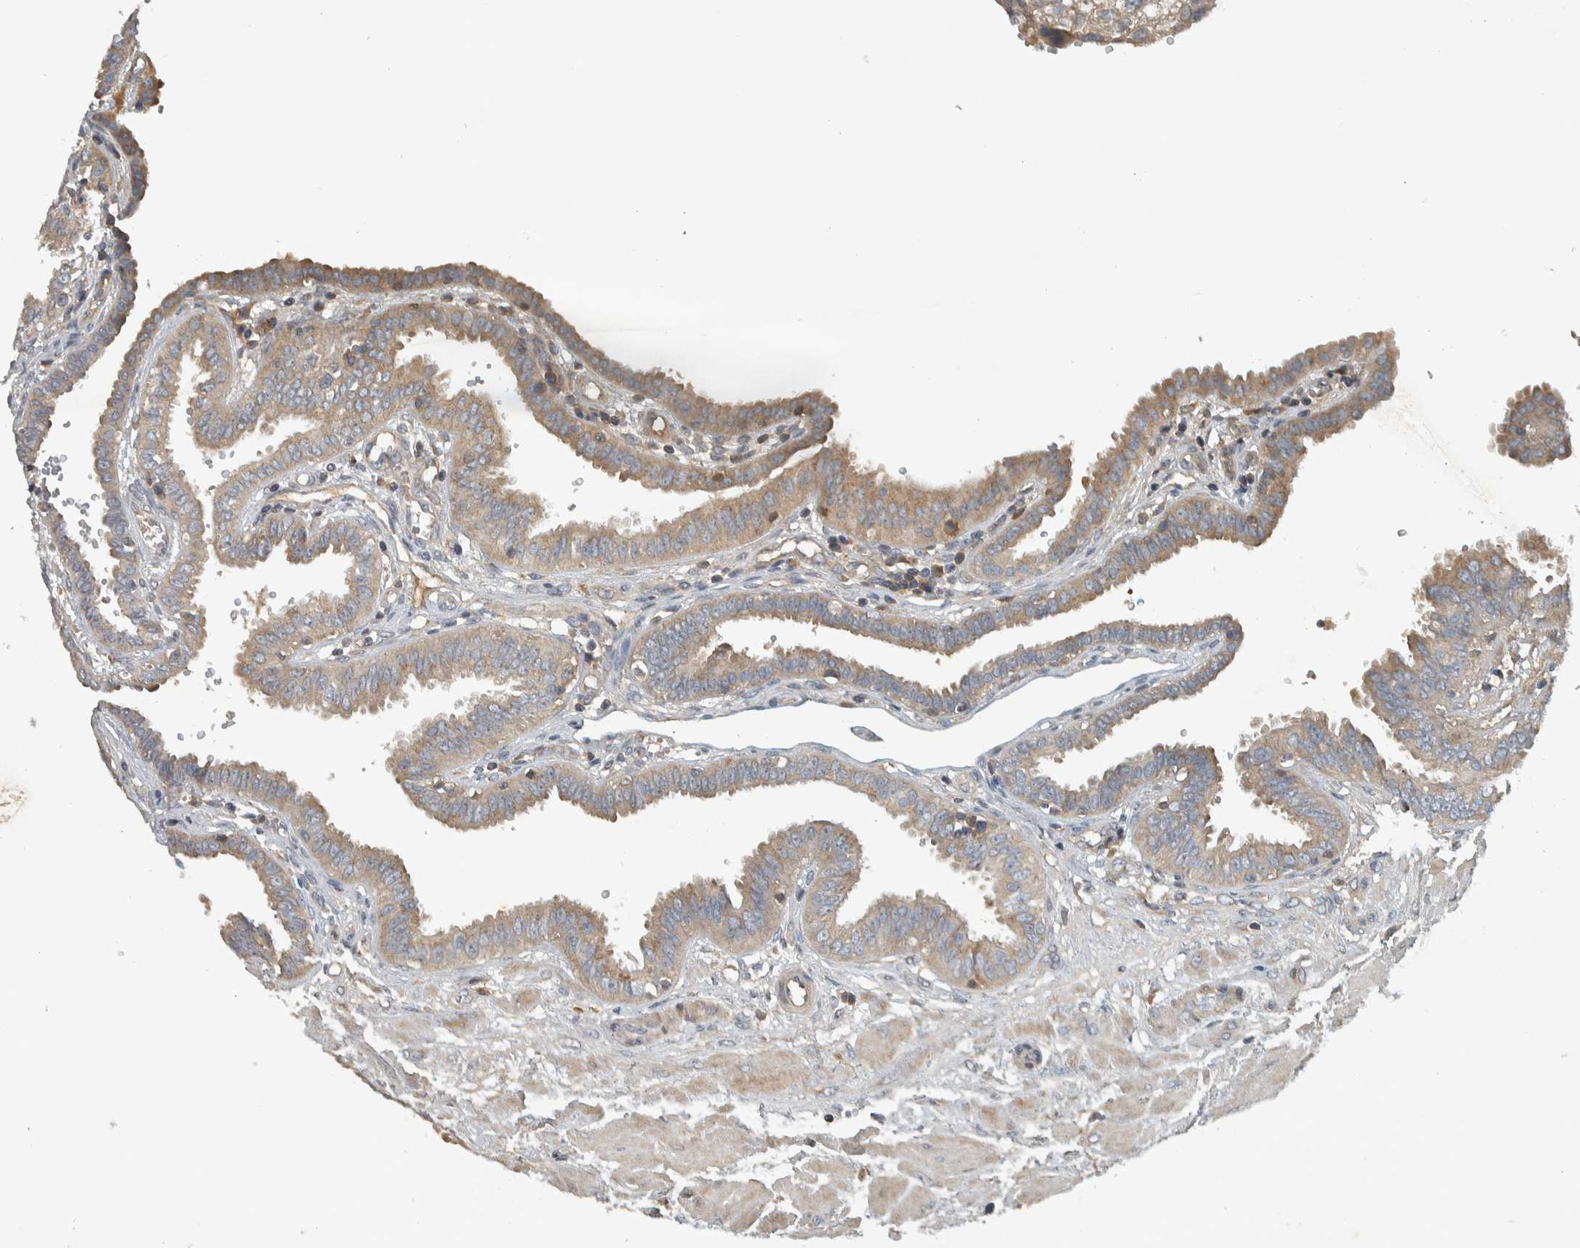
{"staining": {"intensity": "weak", "quantity": "25%-75%", "location": "cytoplasmic/membranous"}, "tissue": "fallopian tube", "cell_type": "Glandular cells", "image_type": "normal", "snomed": [{"axis": "morphology", "description": "Normal tissue, NOS"}, {"axis": "topography", "description": "Fallopian tube"}, {"axis": "topography", "description": "Placenta"}], "caption": "Glandular cells show weak cytoplasmic/membranous expression in approximately 25%-75% of cells in benign fallopian tube.", "gene": "CLCN2", "patient": {"sex": "female", "age": 32}}